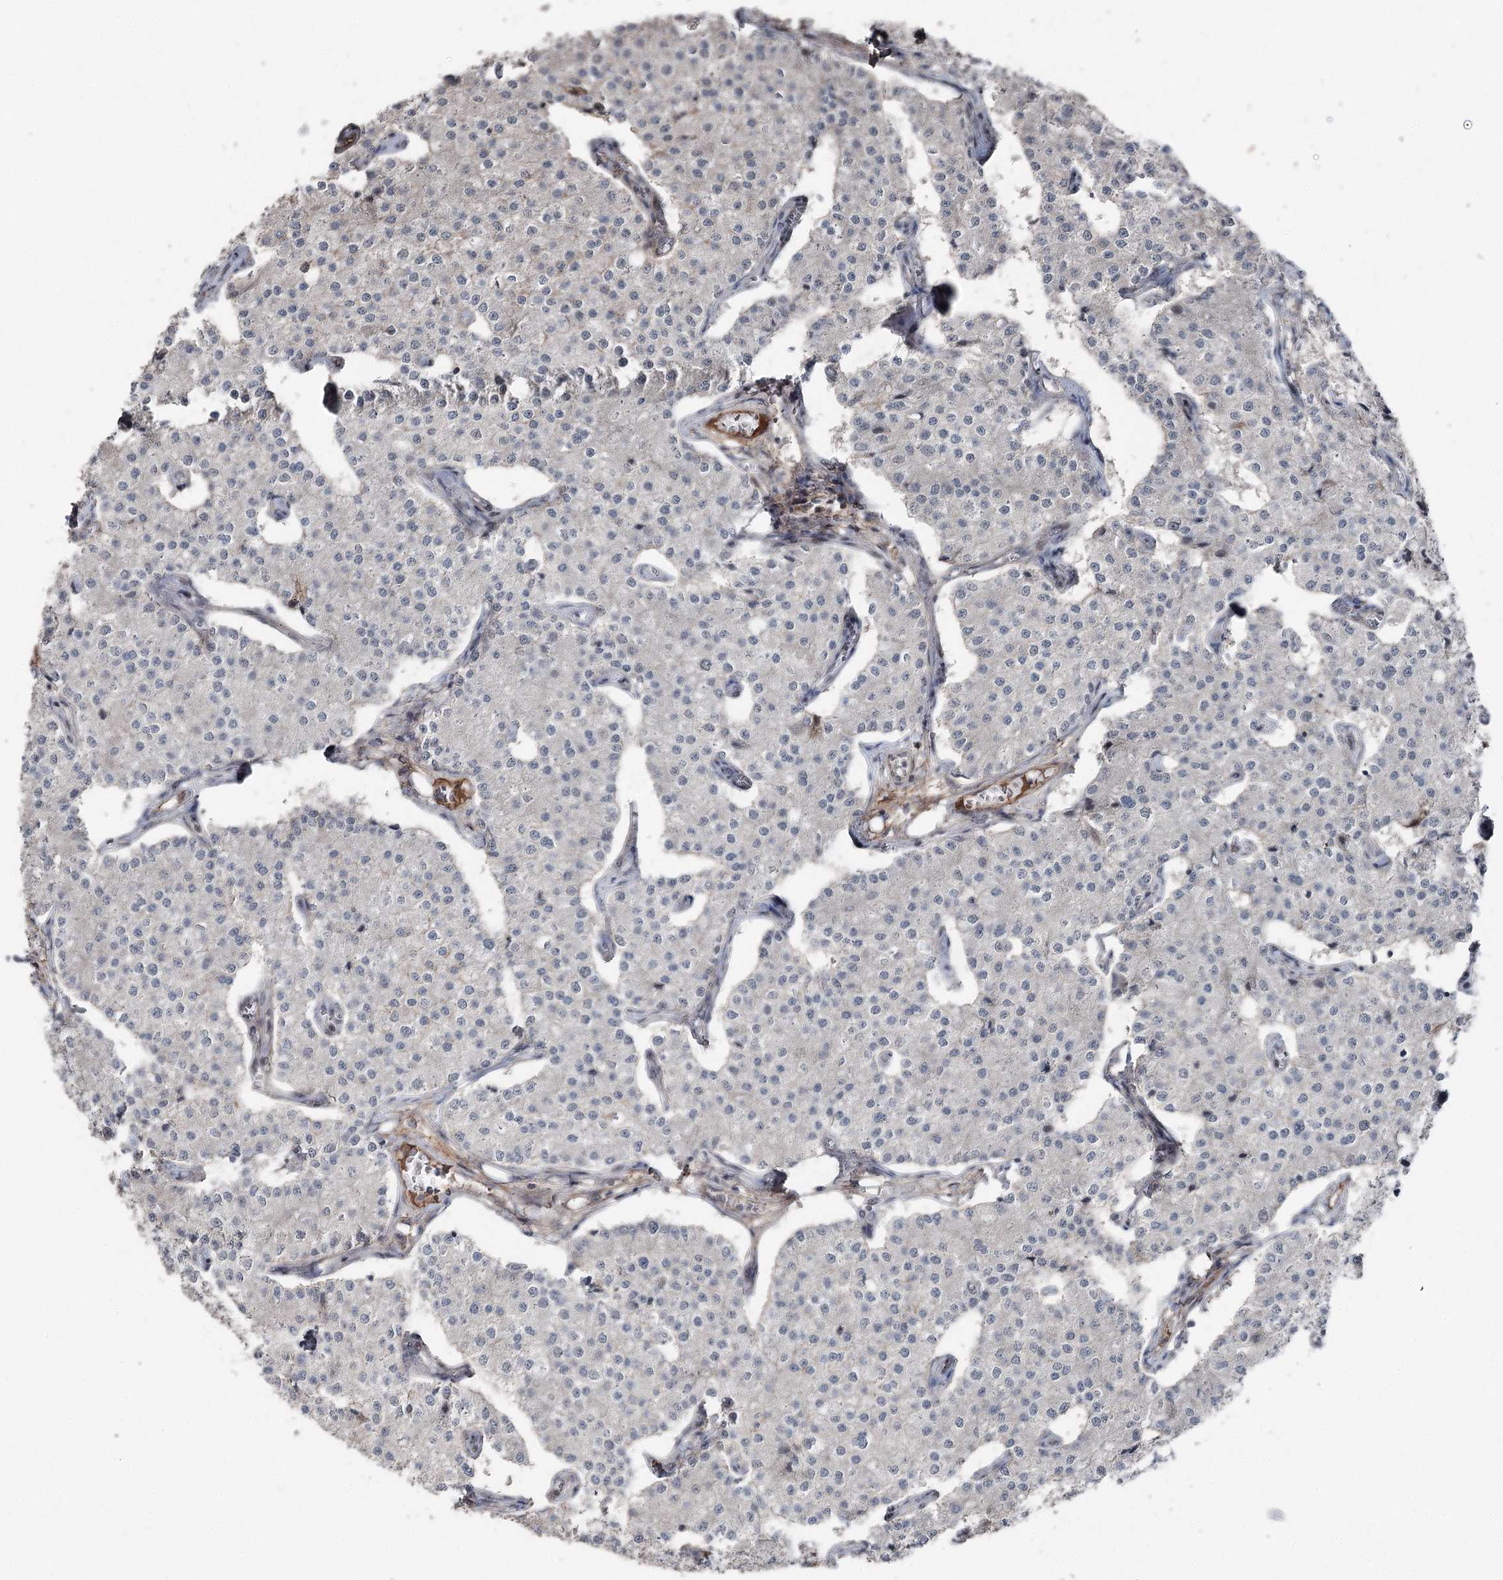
{"staining": {"intensity": "negative", "quantity": "none", "location": "none"}, "tissue": "carcinoid", "cell_type": "Tumor cells", "image_type": "cancer", "snomed": [{"axis": "morphology", "description": "Carcinoid, malignant, NOS"}, {"axis": "topography", "description": "Colon"}], "caption": "A high-resolution photomicrograph shows immunohistochemistry staining of carcinoid, which demonstrates no significant expression in tumor cells. The staining is performed using DAB brown chromogen with nuclei counter-stained in using hematoxylin.", "gene": "CCDC82", "patient": {"sex": "female", "age": 52}}